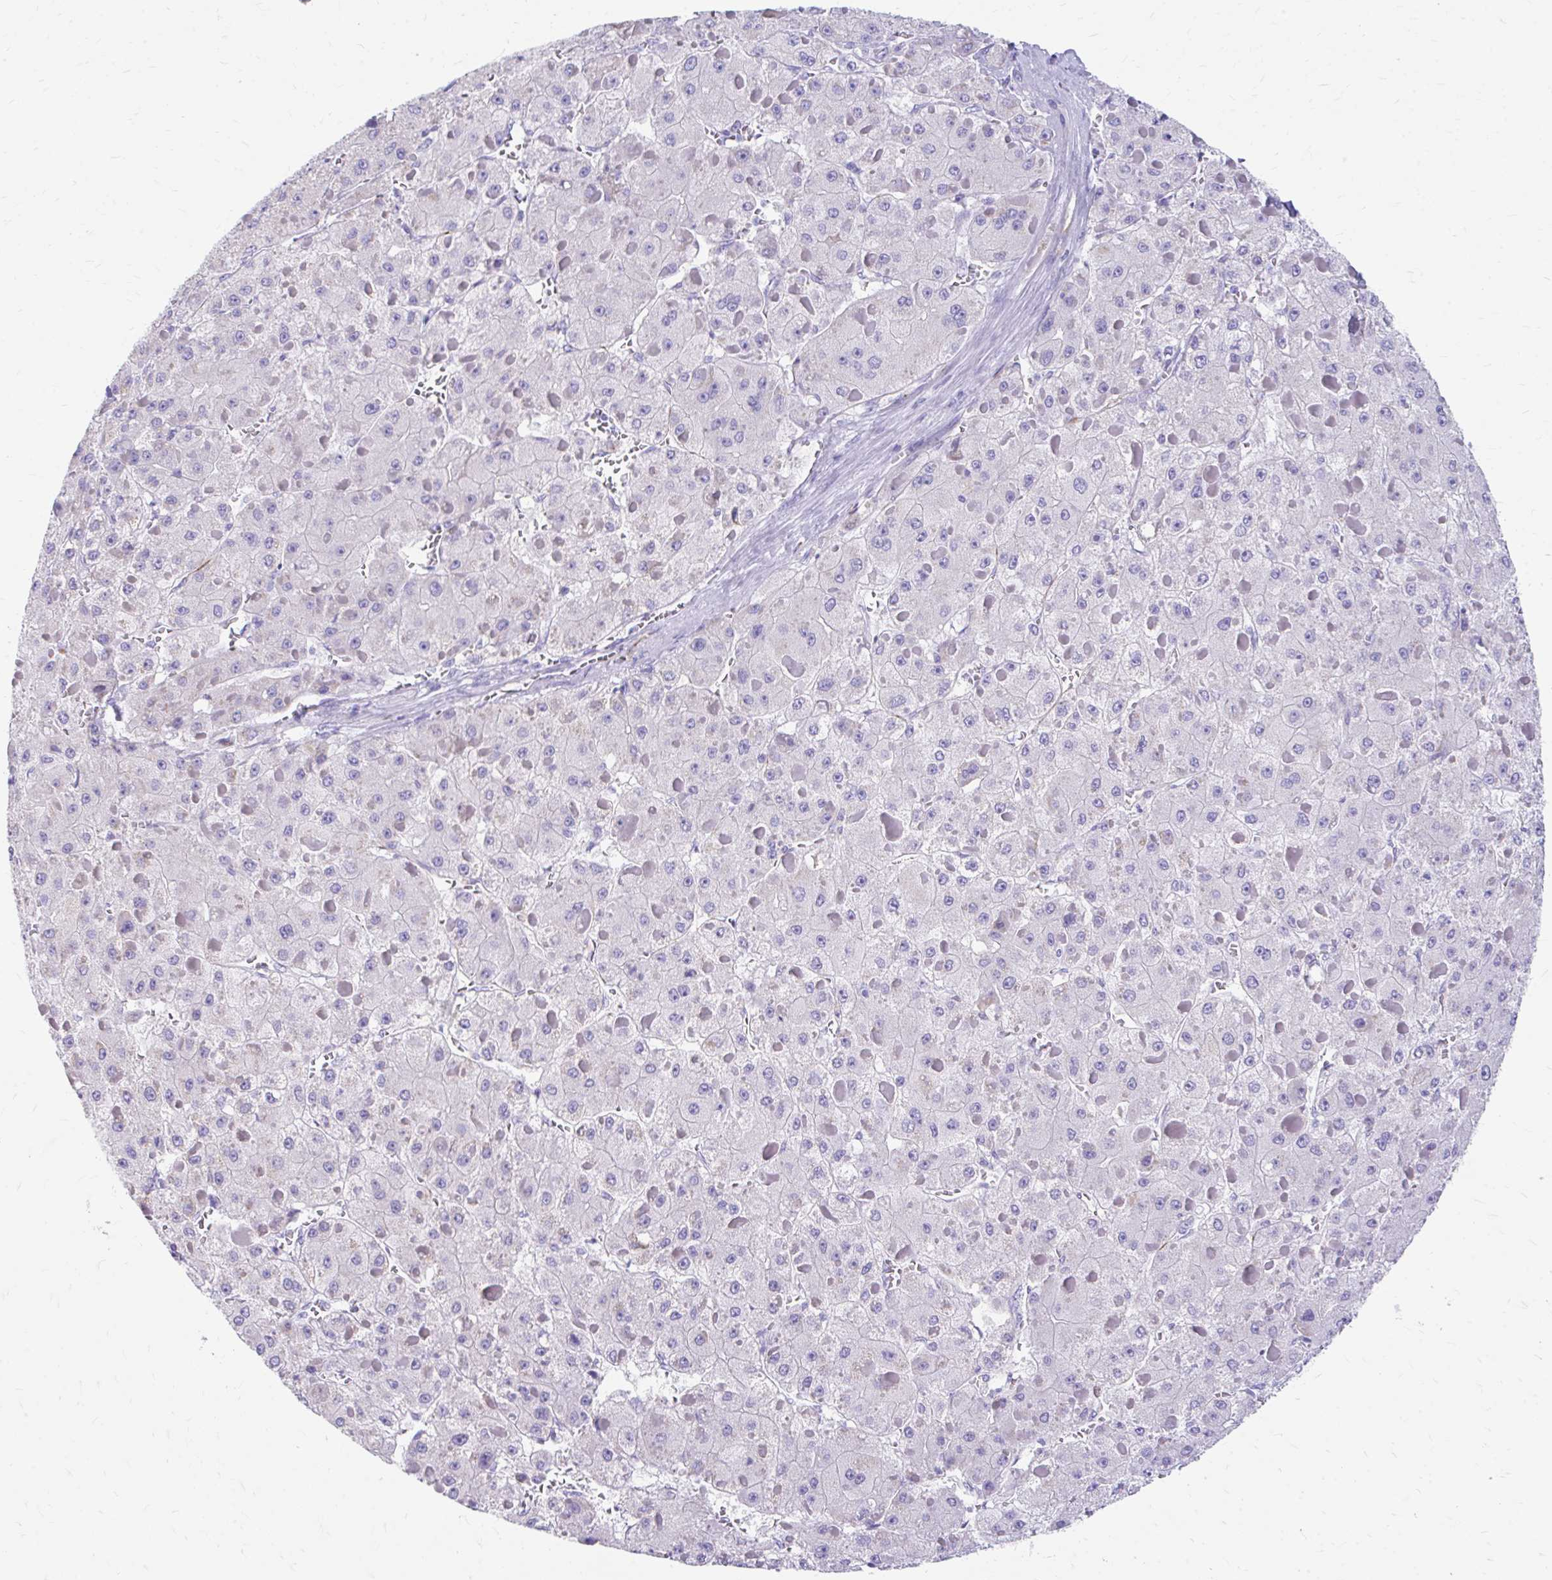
{"staining": {"intensity": "negative", "quantity": "none", "location": "none"}, "tissue": "liver cancer", "cell_type": "Tumor cells", "image_type": "cancer", "snomed": [{"axis": "morphology", "description": "Carcinoma, Hepatocellular, NOS"}, {"axis": "topography", "description": "Liver"}], "caption": "A micrograph of human liver hepatocellular carcinoma is negative for staining in tumor cells.", "gene": "KRIT1", "patient": {"sex": "female", "age": 73}}